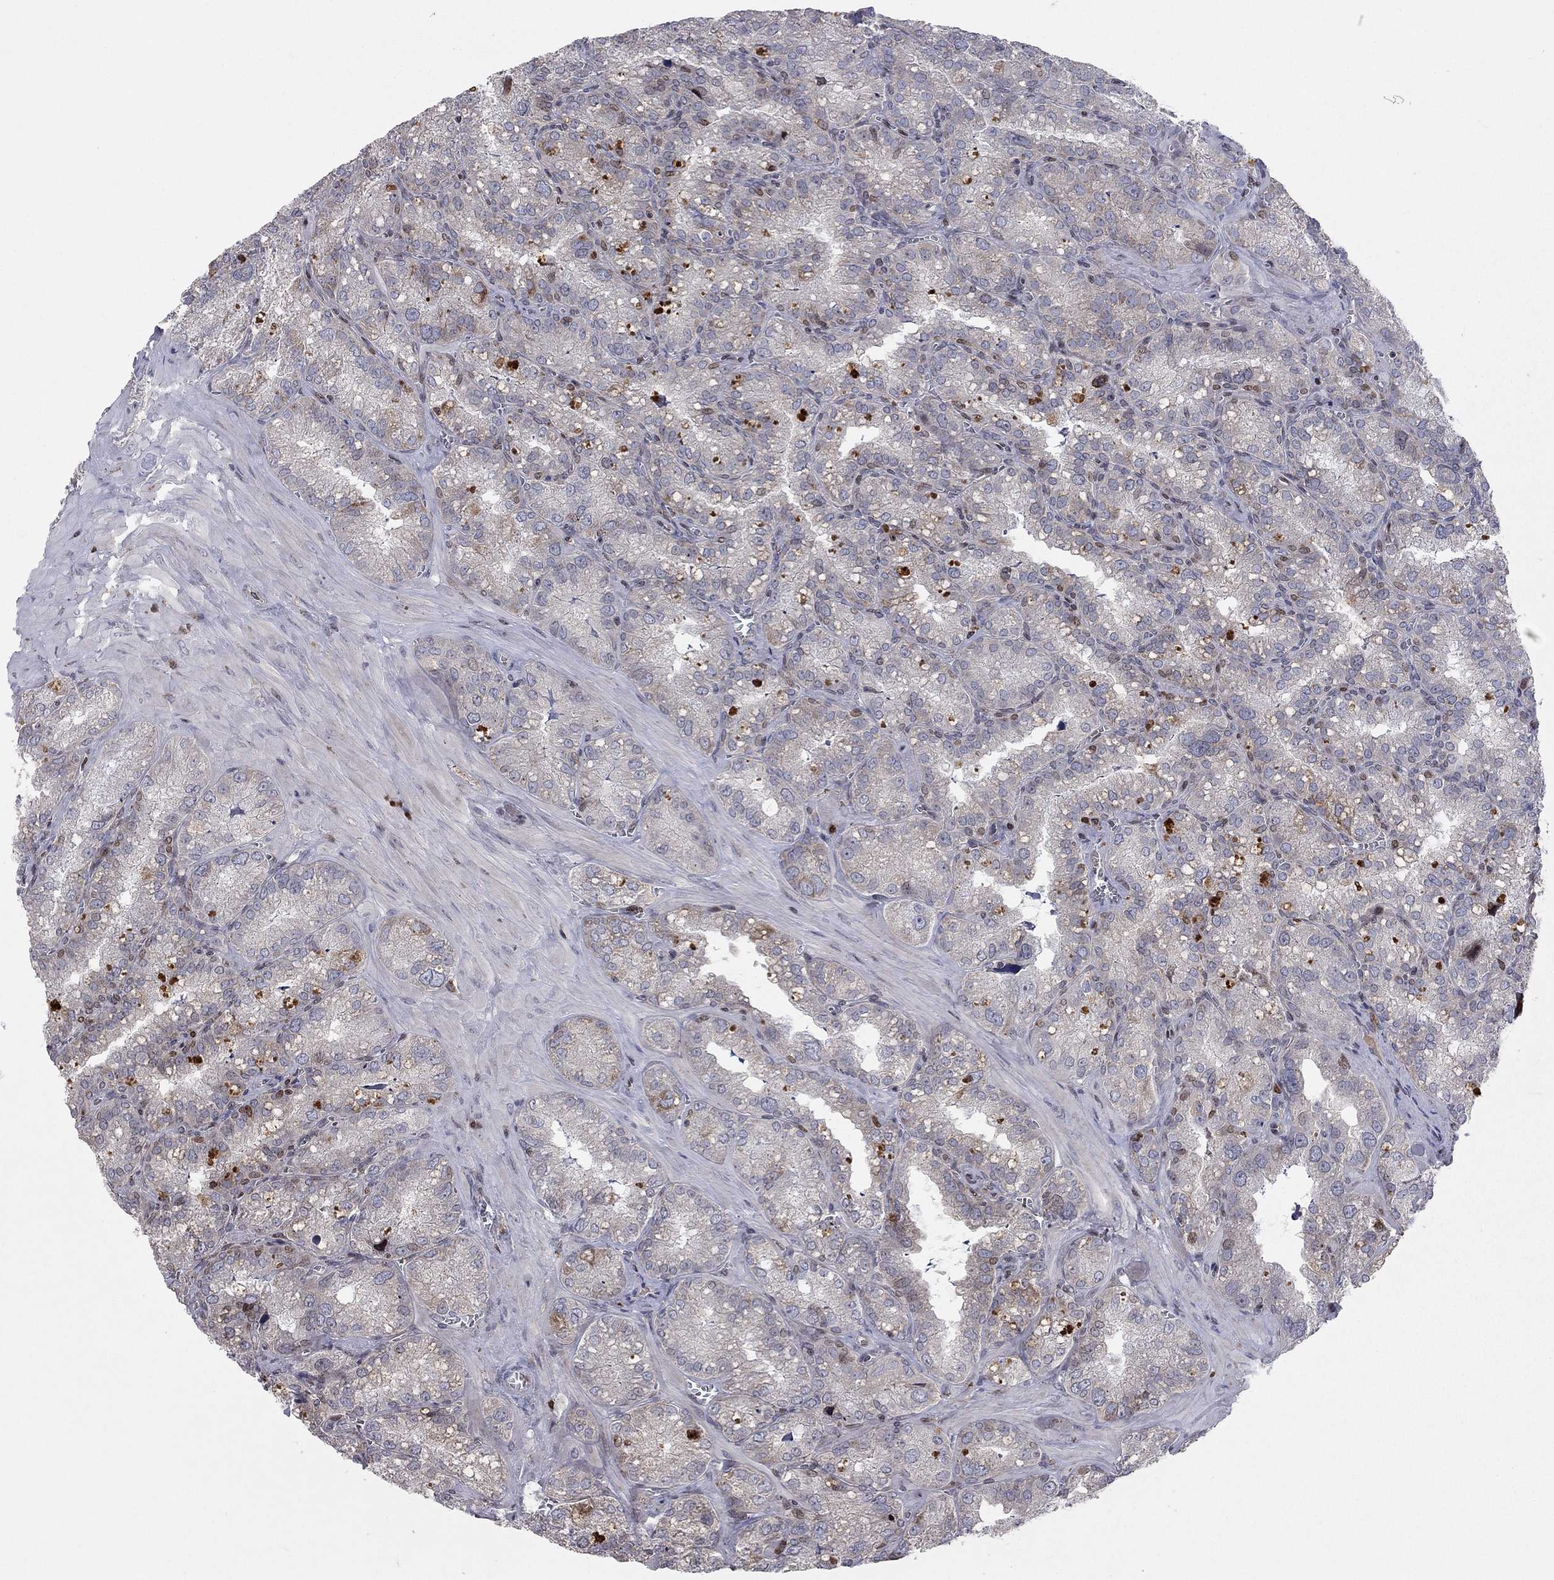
{"staining": {"intensity": "moderate", "quantity": "<25%", "location": "cytoplasmic/membranous"}, "tissue": "seminal vesicle", "cell_type": "Glandular cells", "image_type": "normal", "snomed": [{"axis": "morphology", "description": "Normal tissue, NOS"}, {"axis": "topography", "description": "Seminal veicle"}], "caption": "The image displays staining of benign seminal vesicle, revealing moderate cytoplasmic/membranous protein staining (brown color) within glandular cells.", "gene": "ERN2", "patient": {"sex": "male", "age": 57}}